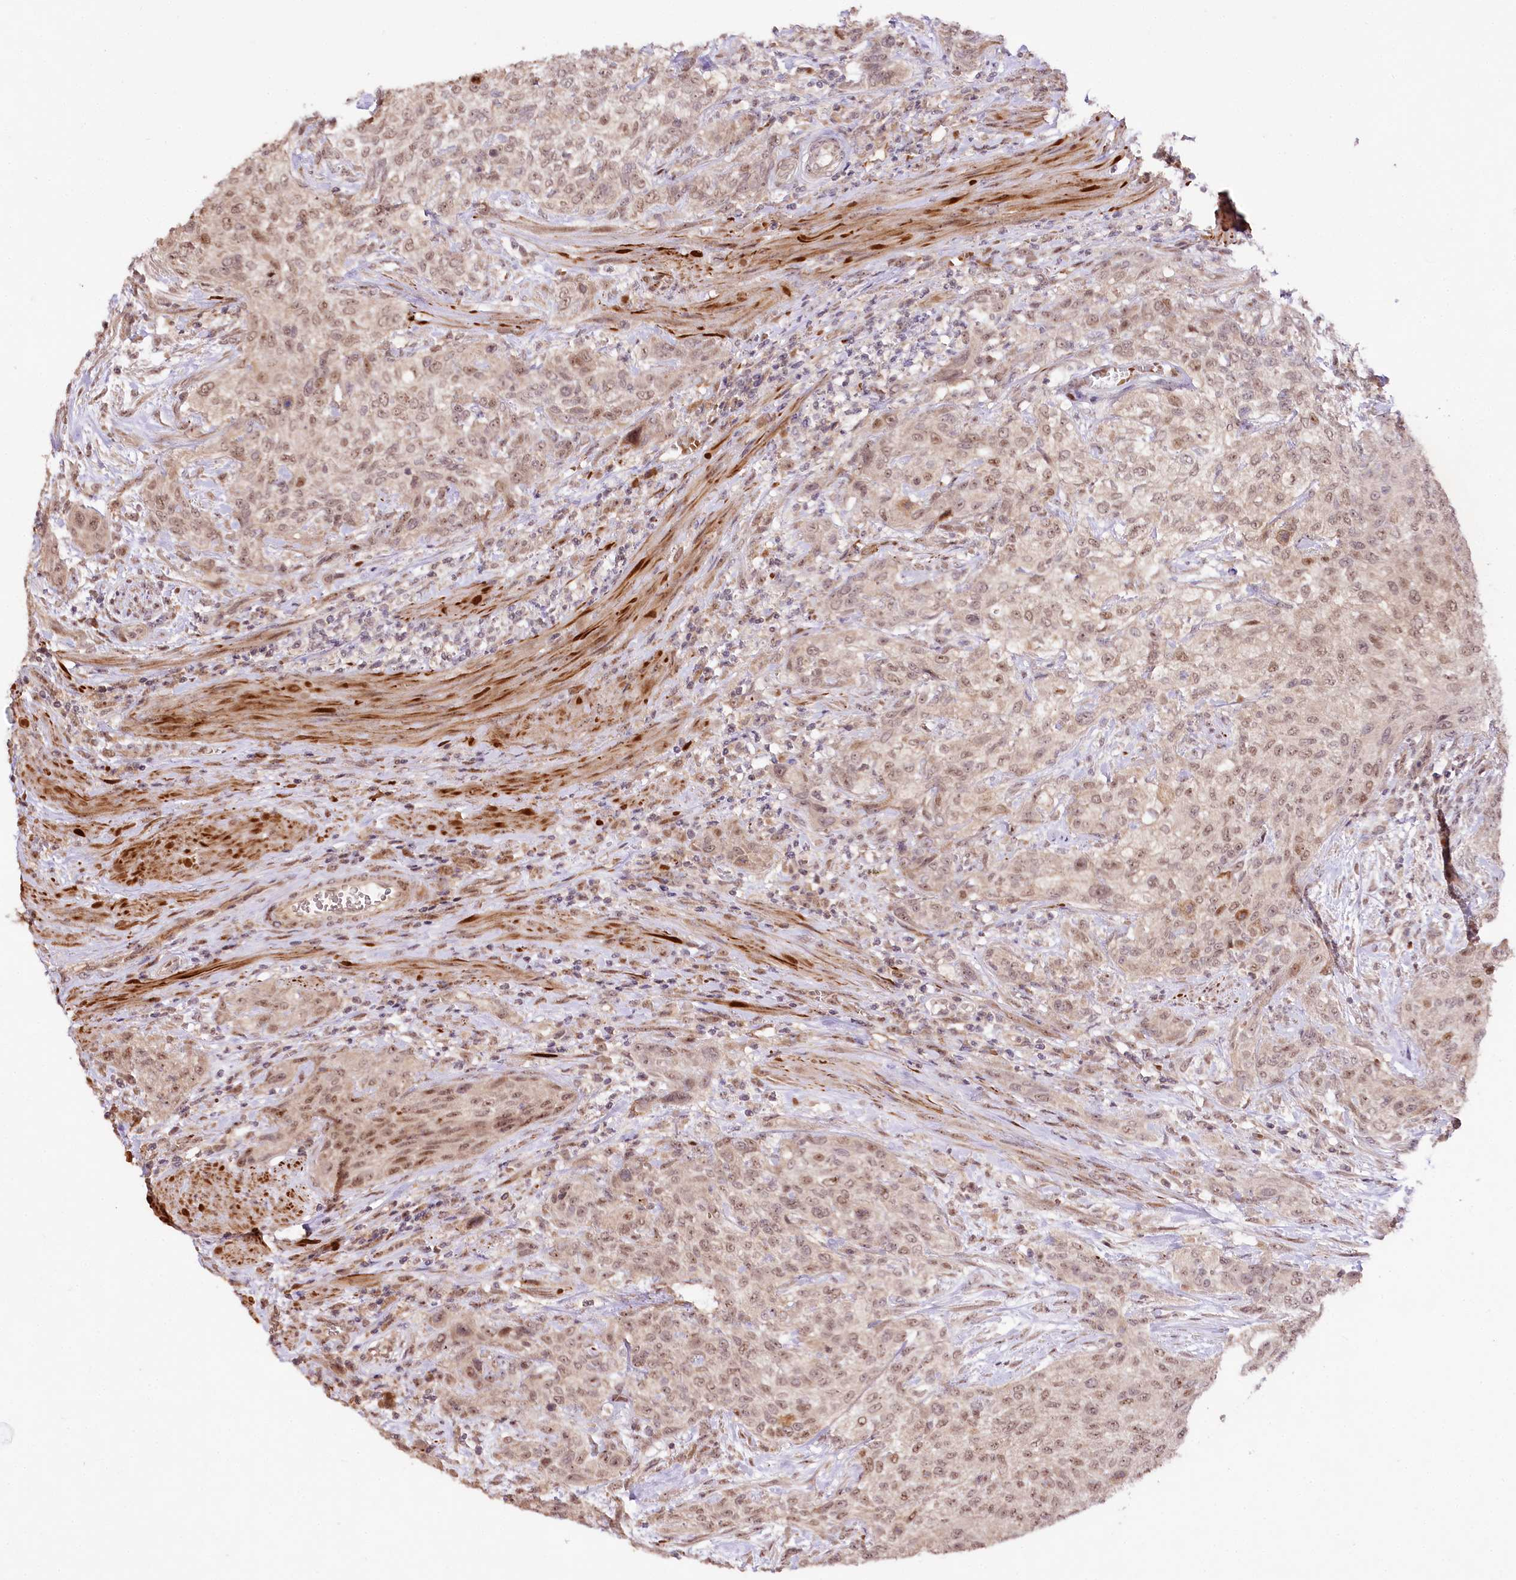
{"staining": {"intensity": "weak", "quantity": ">75%", "location": "nuclear"}, "tissue": "urothelial cancer", "cell_type": "Tumor cells", "image_type": "cancer", "snomed": [{"axis": "morphology", "description": "Normal tissue, NOS"}, {"axis": "morphology", "description": "Urothelial carcinoma, NOS"}, {"axis": "topography", "description": "Urinary bladder"}, {"axis": "topography", "description": "Peripheral nerve tissue"}], "caption": "Transitional cell carcinoma stained with DAB (3,3'-diaminobenzidine) IHC shows low levels of weak nuclear positivity in about >75% of tumor cells.", "gene": "DMP1", "patient": {"sex": "male", "age": 35}}